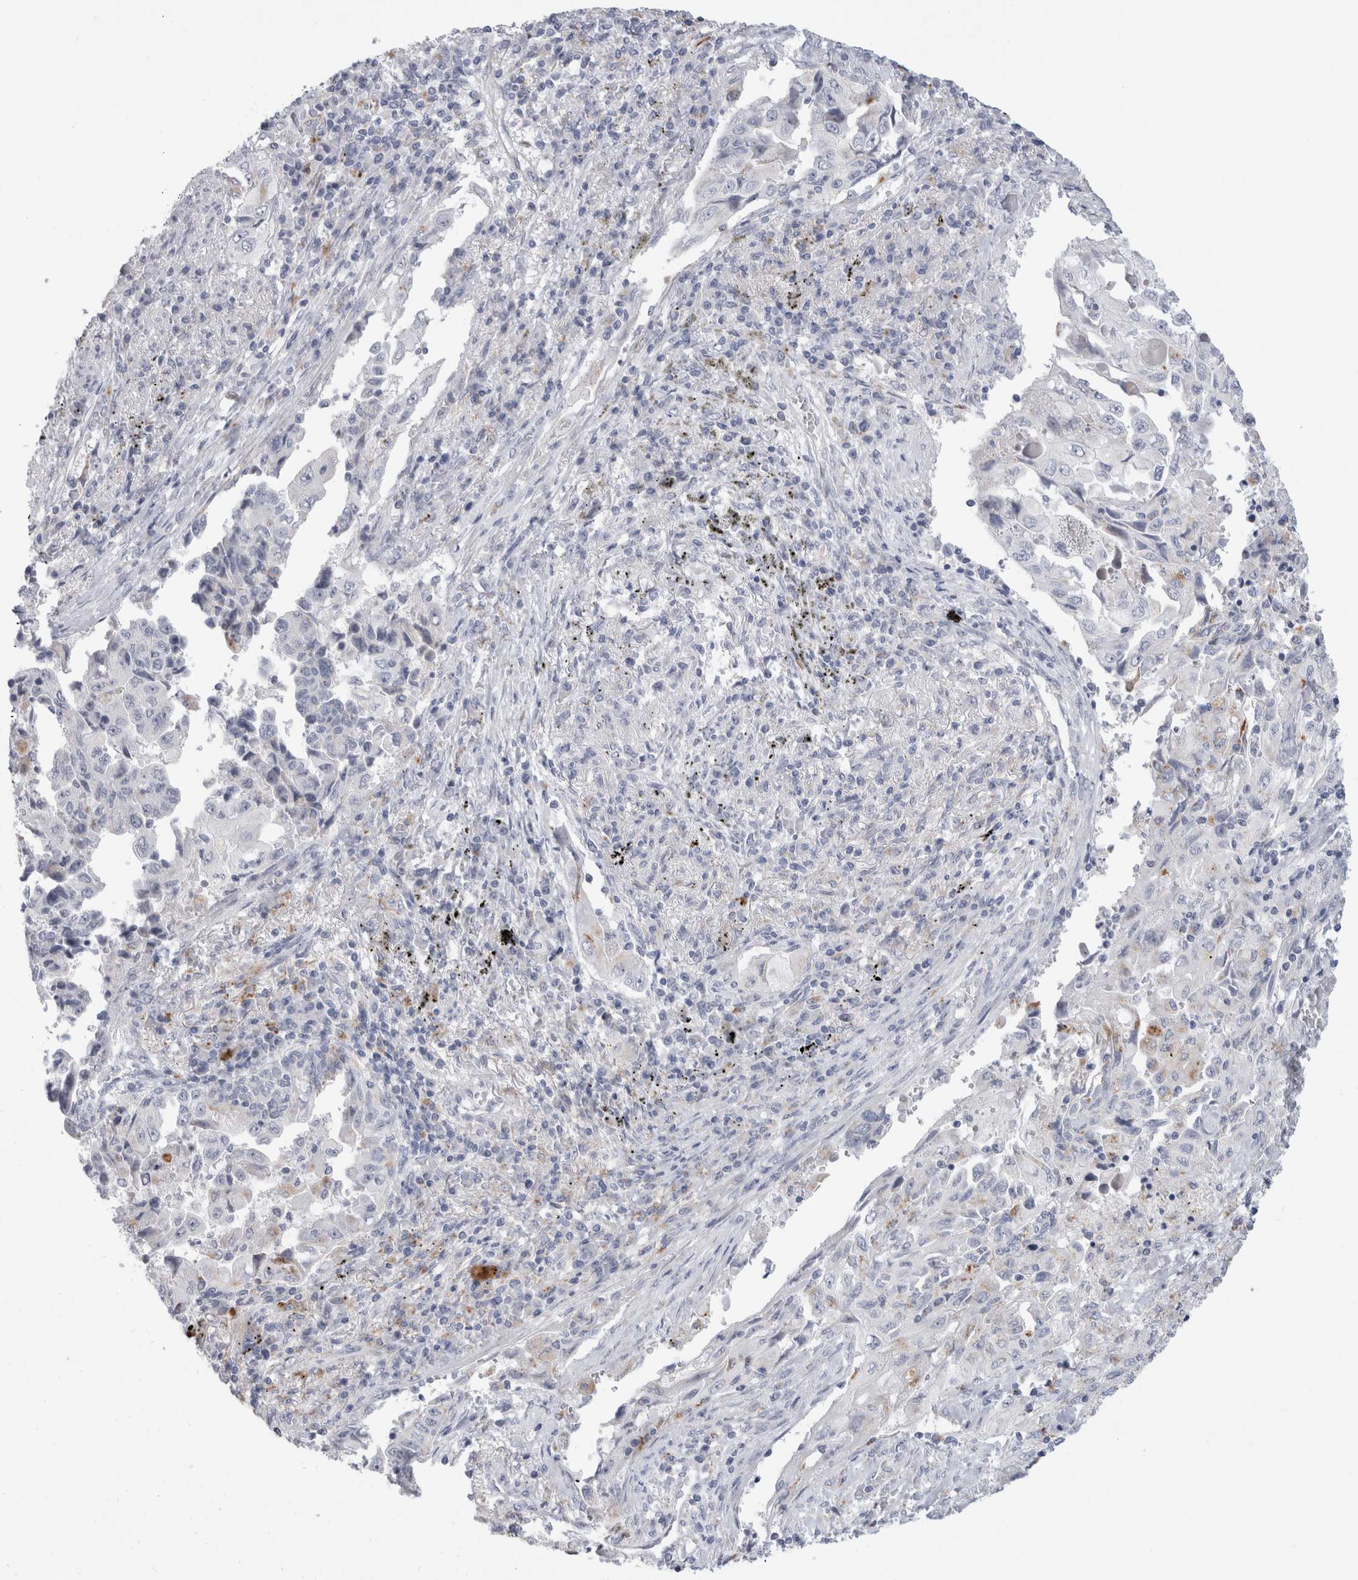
{"staining": {"intensity": "negative", "quantity": "none", "location": "none"}, "tissue": "lung cancer", "cell_type": "Tumor cells", "image_type": "cancer", "snomed": [{"axis": "morphology", "description": "Adenocarcinoma, NOS"}, {"axis": "topography", "description": "Lung"}], "caption": "Immunohistochemical staining of human lung cancer demonstrates no significant positivity in tumor cells.", "gene": "ANKMY1", "patient": {"sex": "female", "age": 51}}